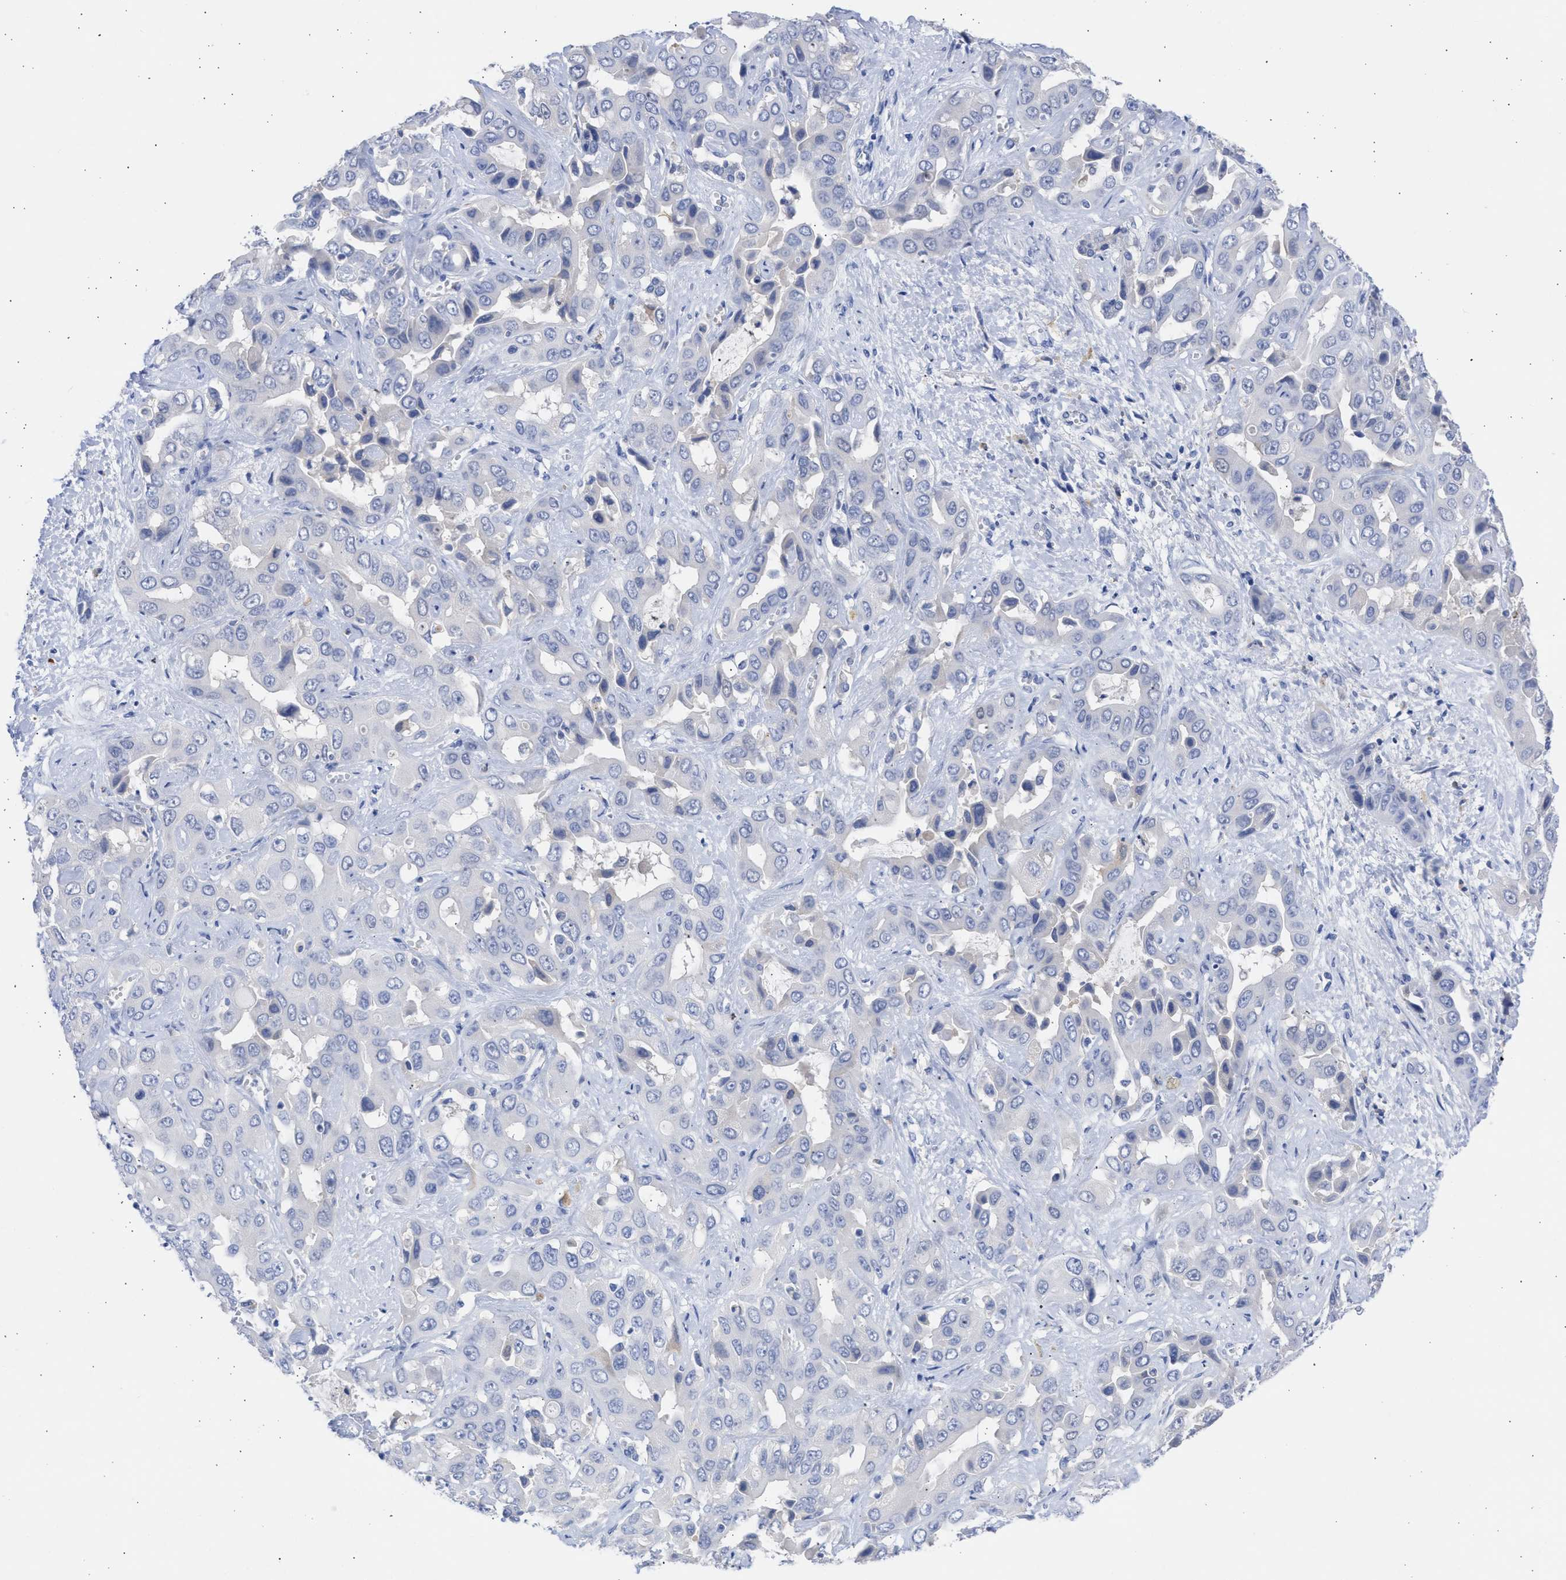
{"staining": {"intensity": "negative", "quantity": "none", "location": "none"}, "tissue": "liver cancer", "cell_type": "Tumor cells", "image_type": "cancer", "snomed": [{"axis": "morphology", "description": "Cholangiocarcinoma"}, {"axis": "topography", "description": "Liver"}], "caption": "A high-resolution image shows IHC staining of liver cholangiocarcinoma, which demonstrates no significant positivity in tumor cells. Nuclei are stained in blue.", "gene": "RSPH1", "patient": {"sex": "female", "age": 52}}